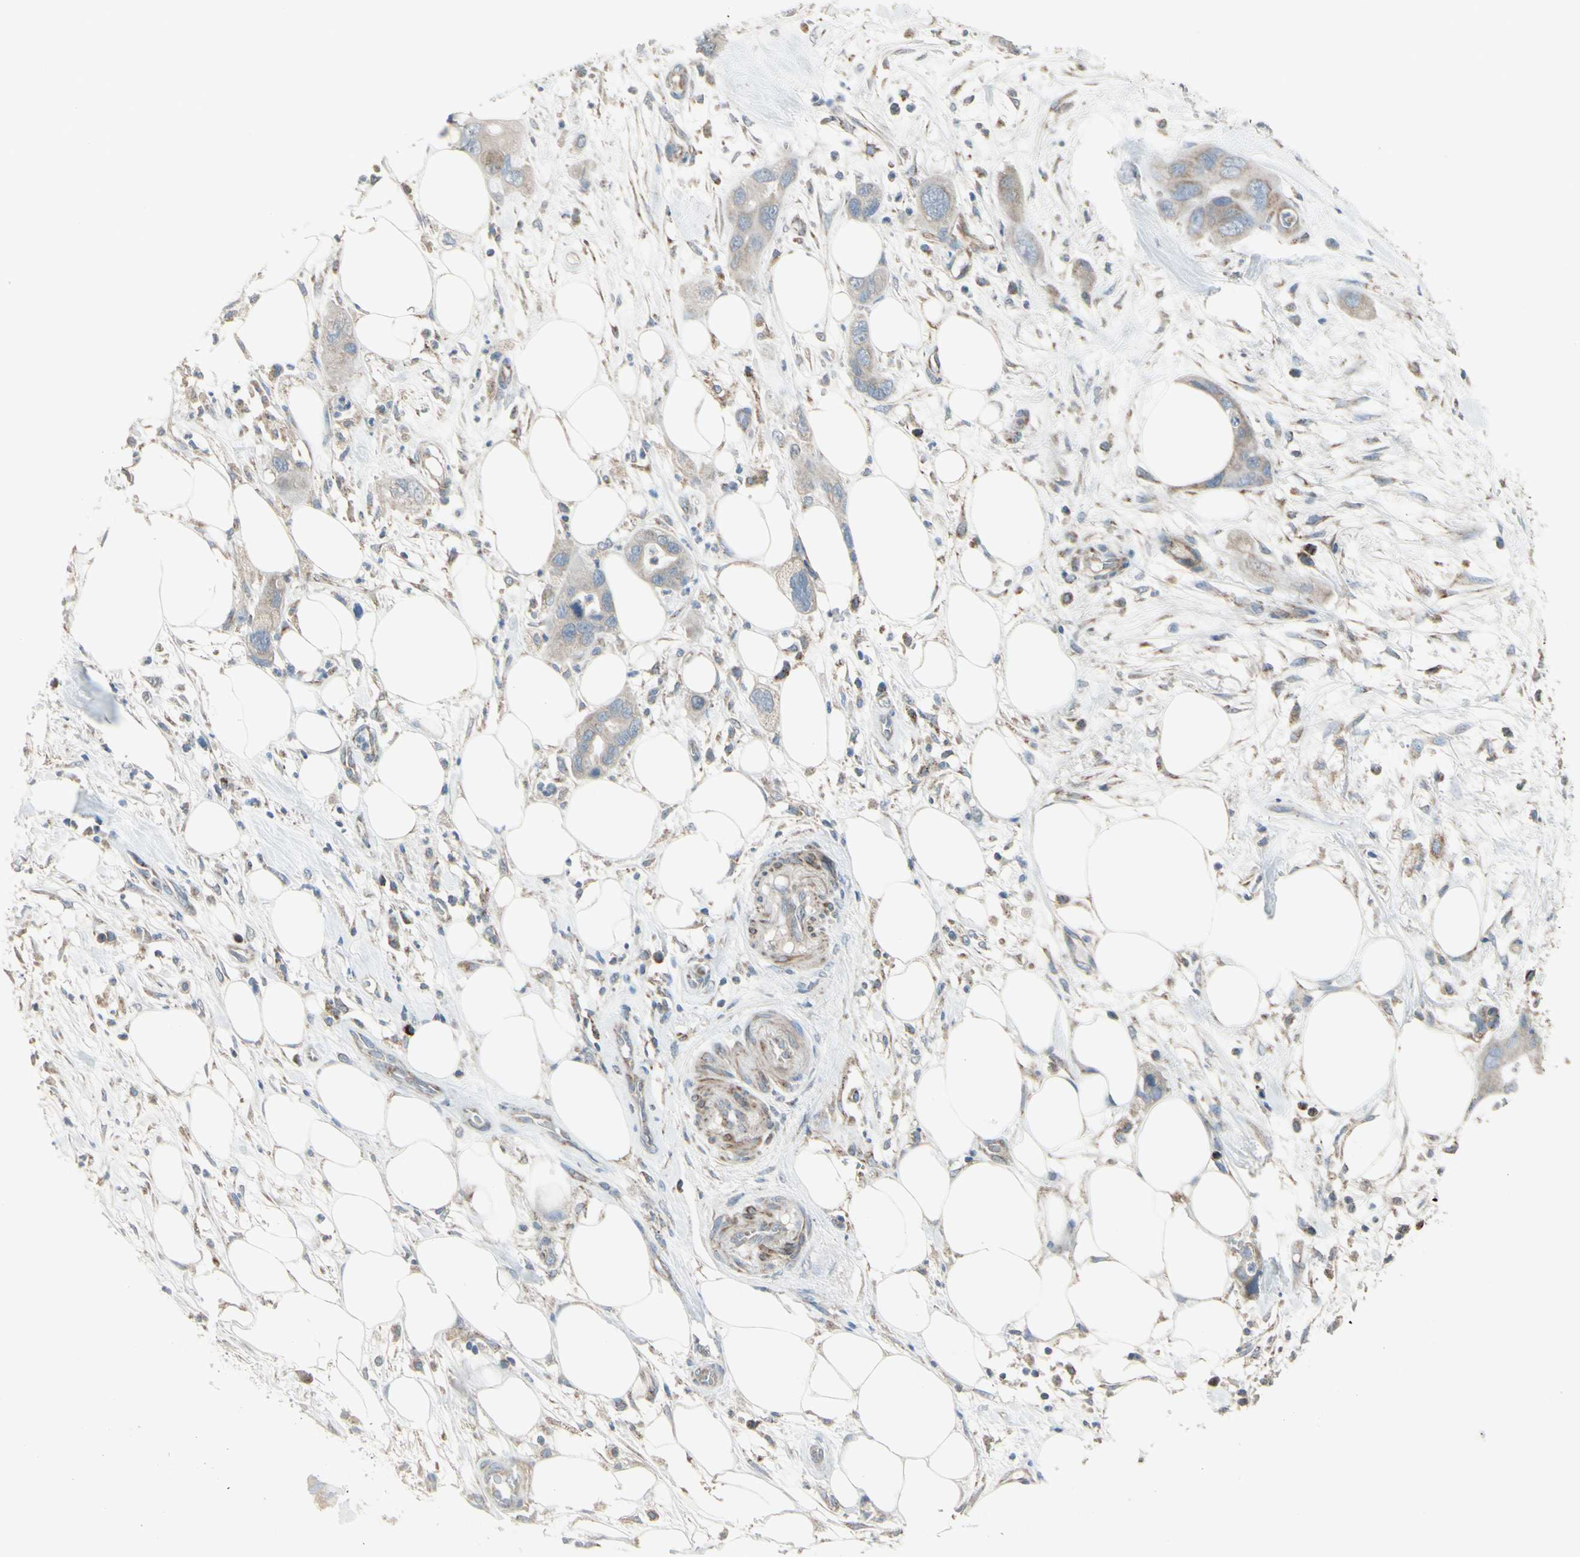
{"staining": {"intensity": "weak", "quantity": "25%-75%", "location": "cytoplasmic/membranous"}, "tissue": "pancreatic cancer", "cell_type": "Tumor cells", "image_type": "cancer", "snomed": [{"axis": "morphology", "description": "Adenocarcinoma, NOS"}, {"axis": "topography", "description": "Pancreas"}], "caption": "Pancreatic cancer (adenocarcinoma) stained with a brown dye reveals weak cytoplasmic/membranous positive expression in about 25%-75% of tumor cells.", "gene": "FAM171B", "patient": {"sex": "female", "age": 71}}